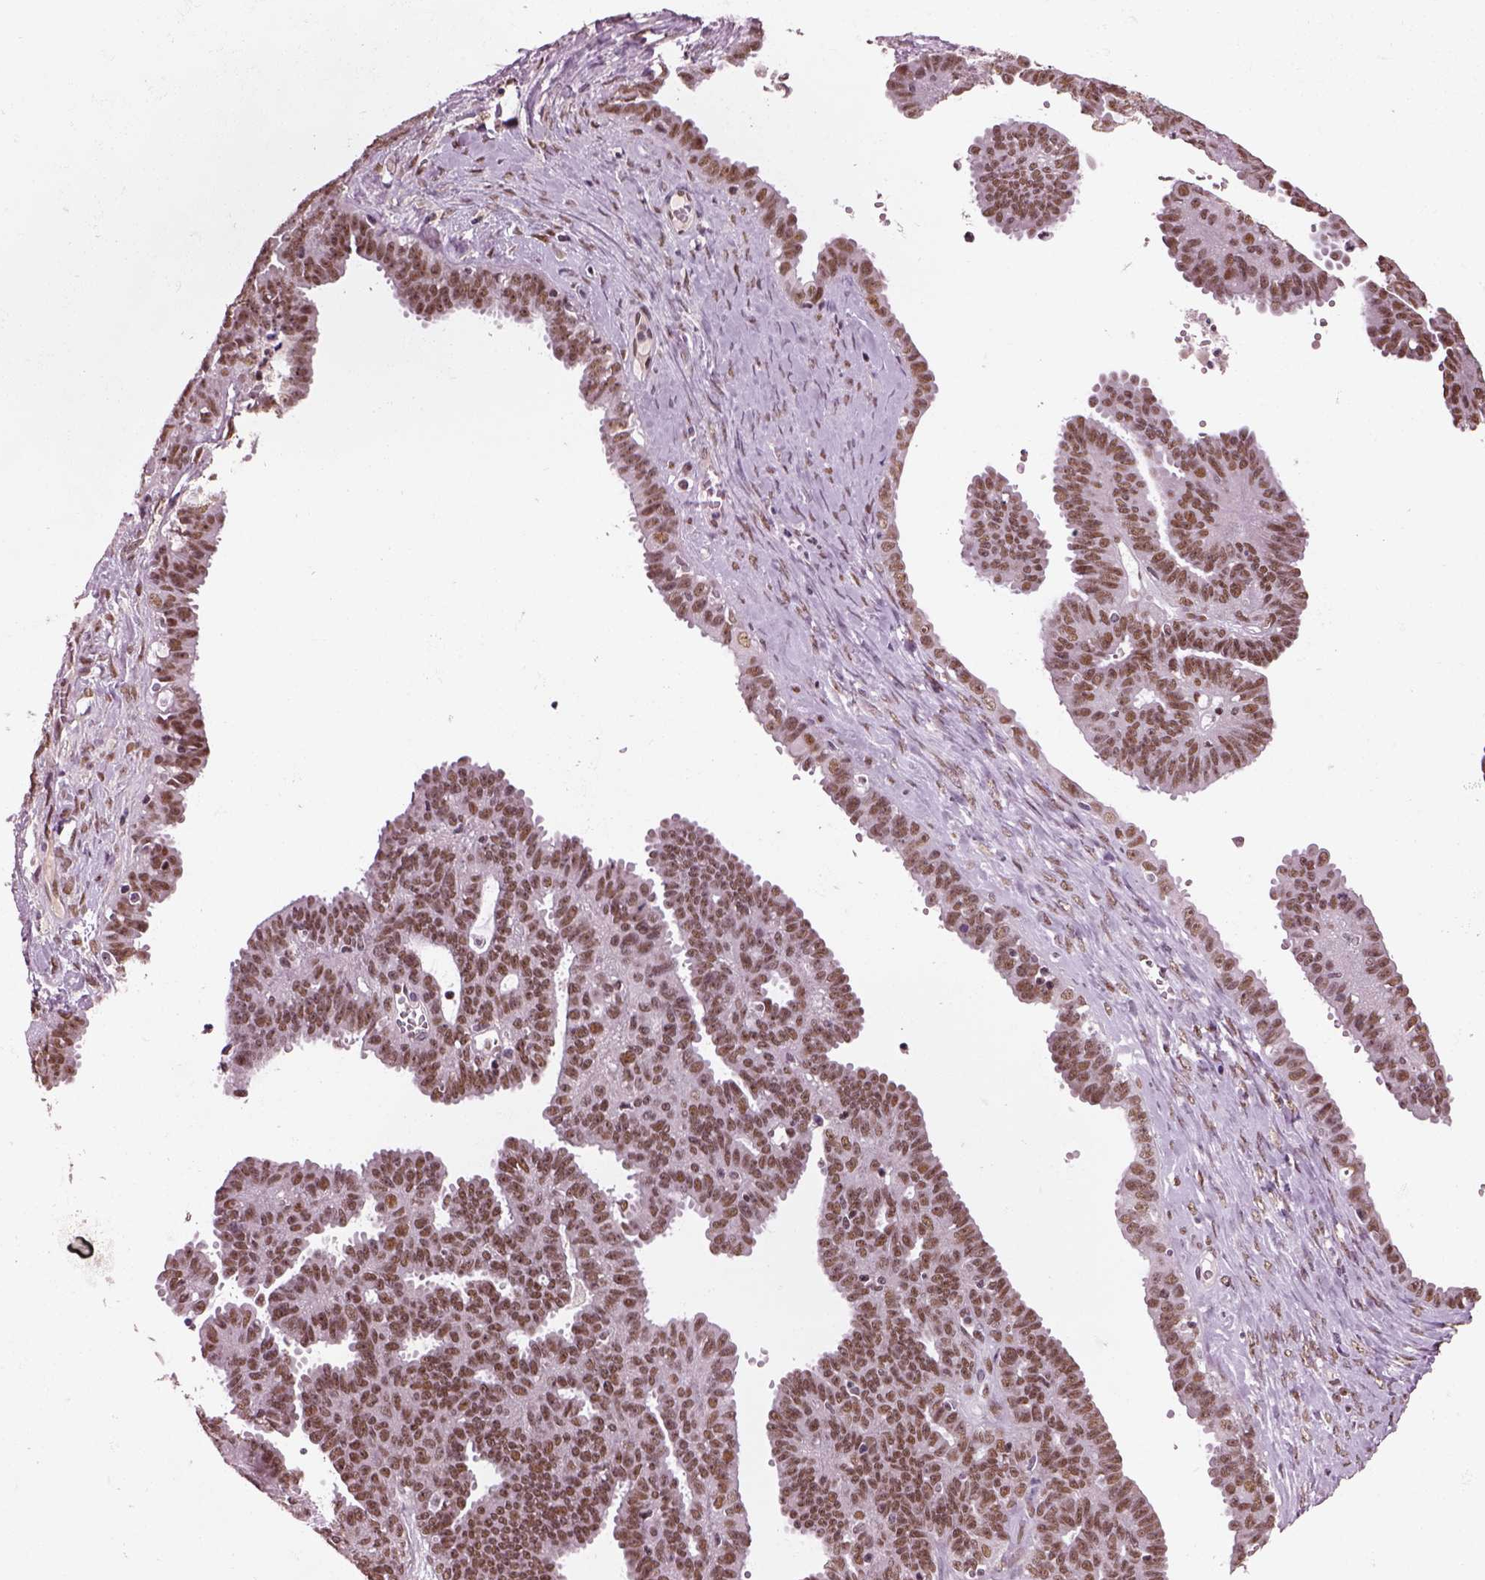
{"staining": {"intensity": "strong", "quantity": ">75%", "location": "nuclear"}, "tissue": "ovarian cancer", "cell_type": "Tumor cells", "image_type": "cancer", "snomed": [{"axis": "morphology", "description": "Cystadenocarcinoma, serous, NOS"}, {"axis": "topography", "description": "Ovary"}], "caption": "Serous cystadenocarcinoma (ovarian) stained for a protein displays strong nuclear positivity in tumor cells.", "gene": "SEPHS1", "patient": {"sex": "female", "age": 71}}